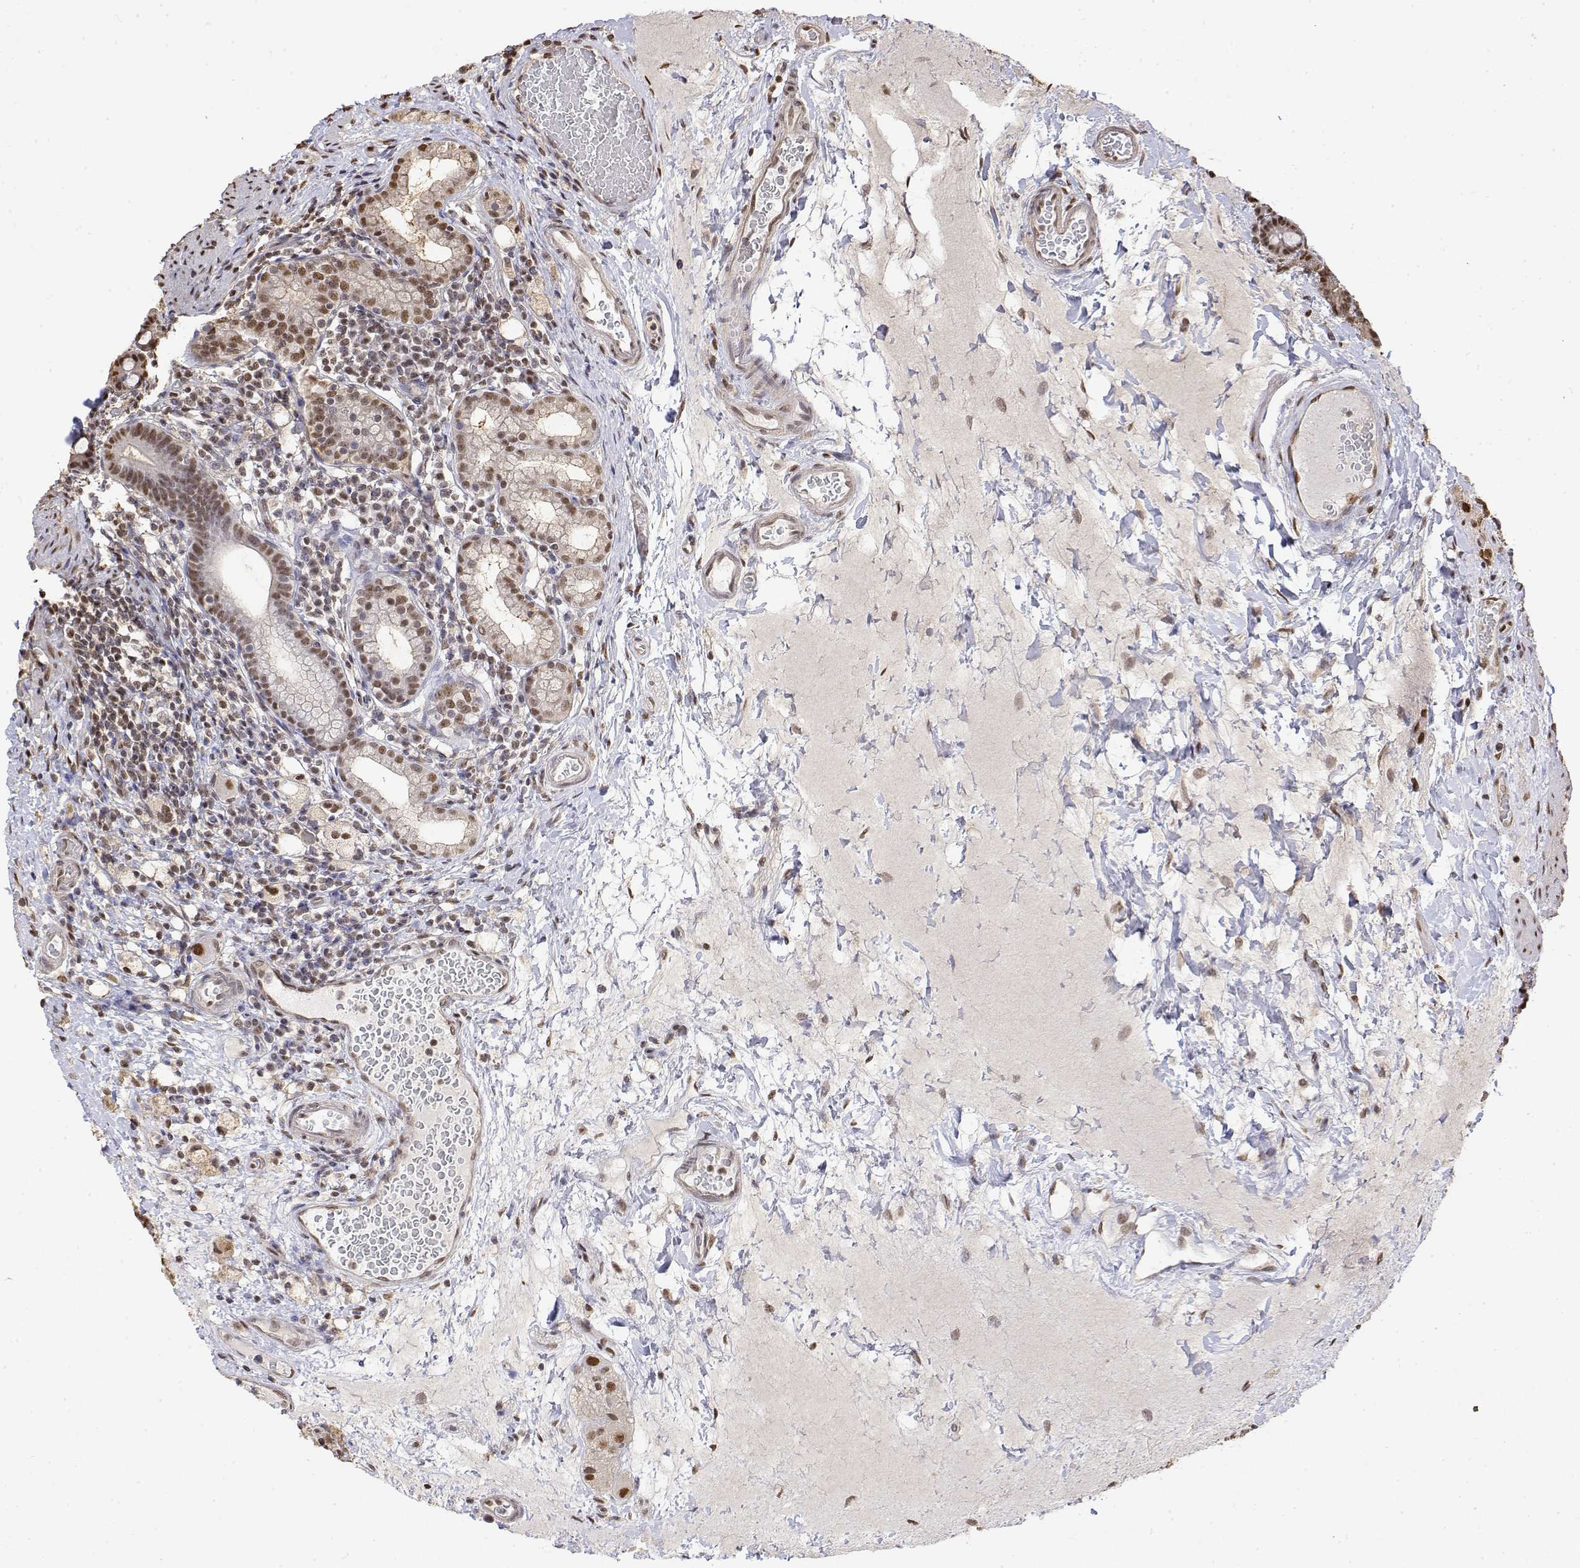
{"staining": {"intensity": "moderate", "quantity": ">75%", "location": "cytoplasmic/membranous,nuclear"}, "tissue": "small intestine", "cell_type": "Glandular cells", "image_type": "normal", "snomed": [{"axis": "morphology", "description": "Normal tissue, NOS"}, {"axis": "topography", "description": "Small intestine"}], "caption": "Benign small intestine displays moderate cytoplasmic/membranous,nuclear positivity in about >75% of glandular cells (Stains: DAB (3,3'-diaminobenzidine) in brown, nuclei in blue, Microscopy: brightfield microscopy at high magnification)..", "gene": "TPI1", "patient": {"sex": "male", "age": 26}}